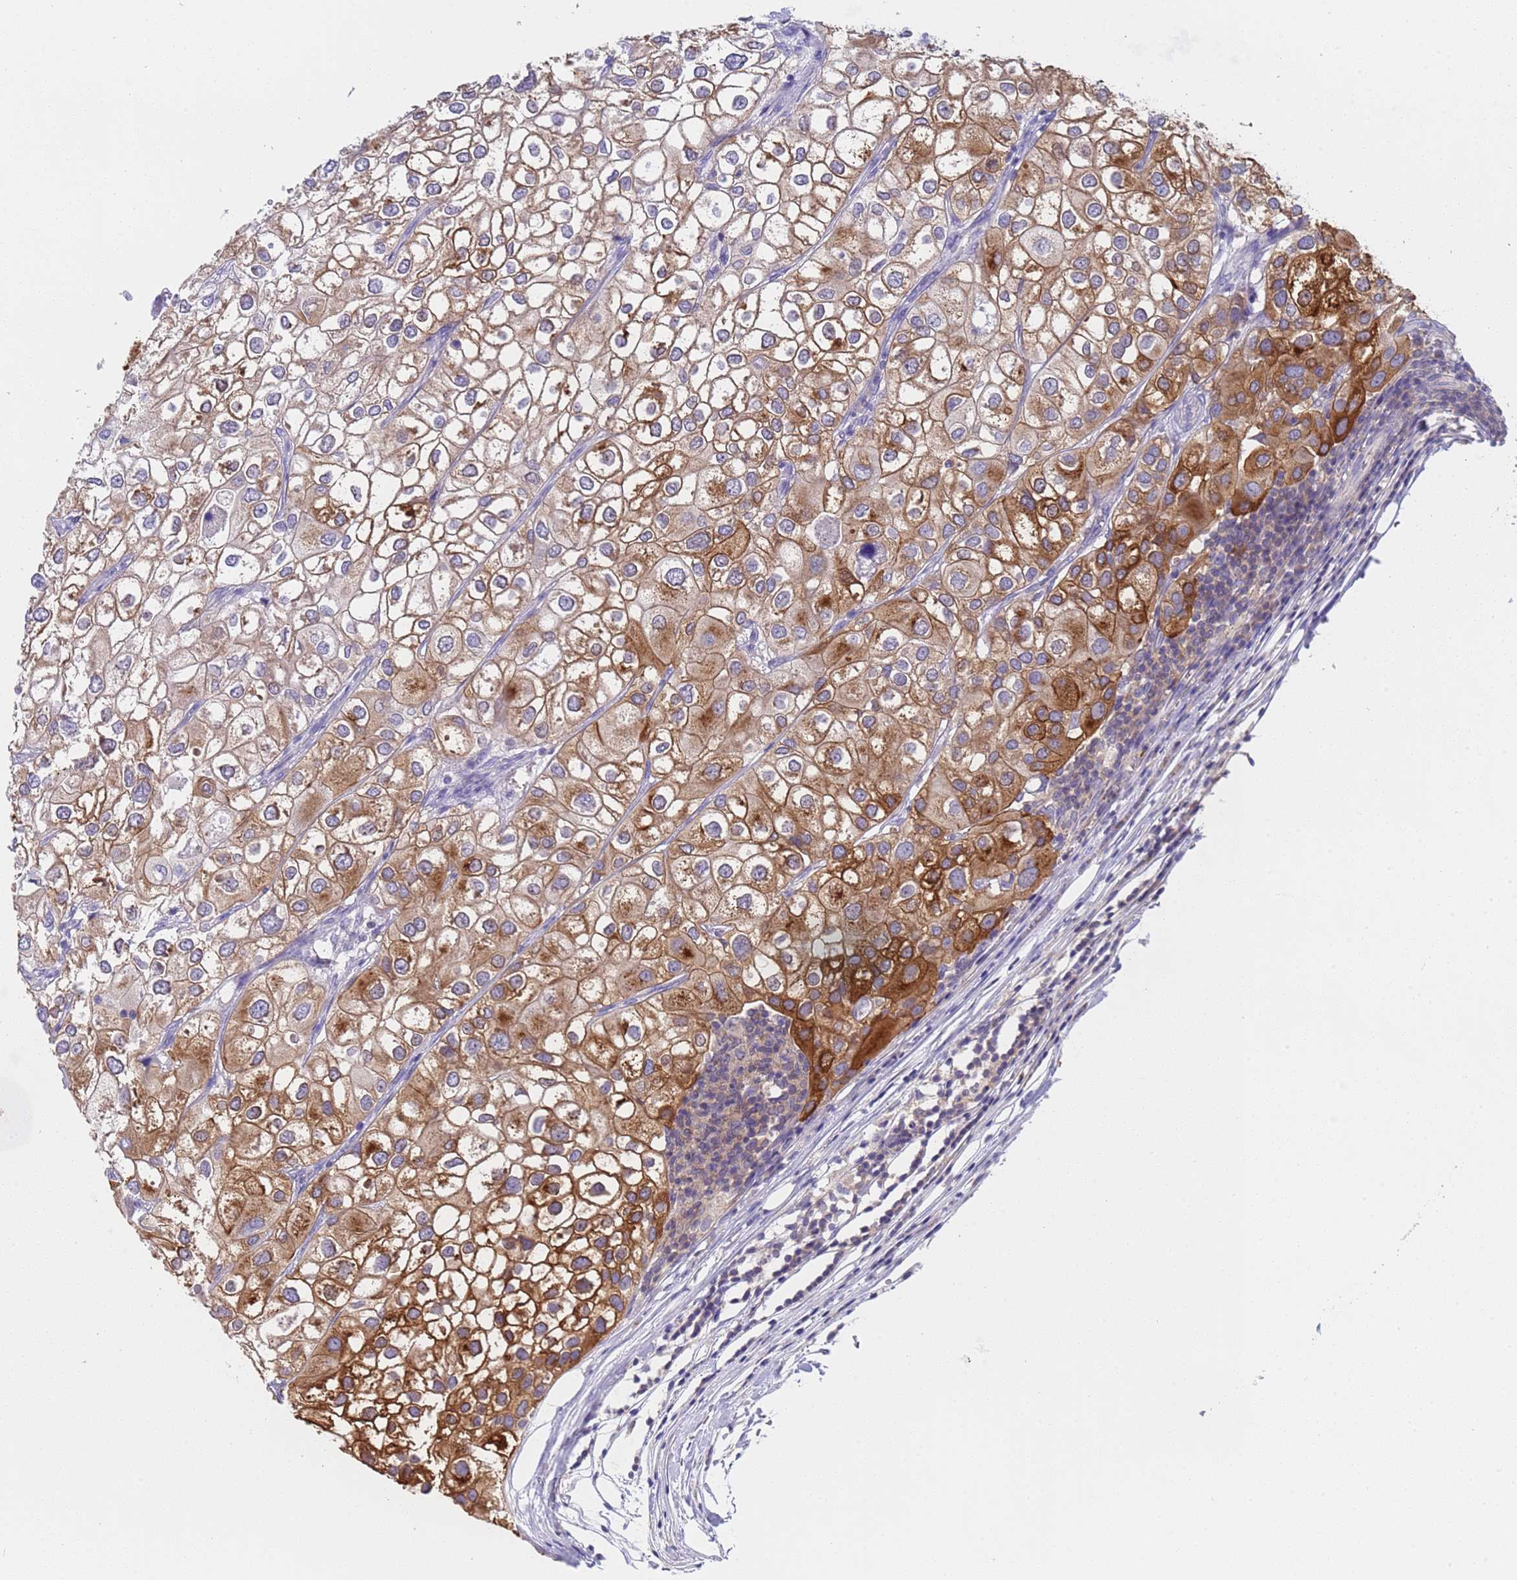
{"staining": {"intensity": "strong", "quantity": "25%-75%", "location": "cytoplasmic/membranous"}, "tissue": "urothelial cancer", "cell_type": "Tumor cells", "image_type": "cancer", "snomed": [{"axis": "morphology", "description": "Urothelial carcinoma, High grade"}, {"axis": "topography", "description": "Urinary bladder"}], "caption": "Immunohistochemical staining of urothelial cancer shows high levels of strong cytoplasmic/membranous expression in approximately 25%-75% of tumor cells. The staining is performed using DAB (3,3'-diaminobenzidine) brown chromogen to label protein expression. The nuclei are counter-stained blue using hematoxylin.", "gene": "CAPN7", "patient": {"sex": "male", "age": 64}}